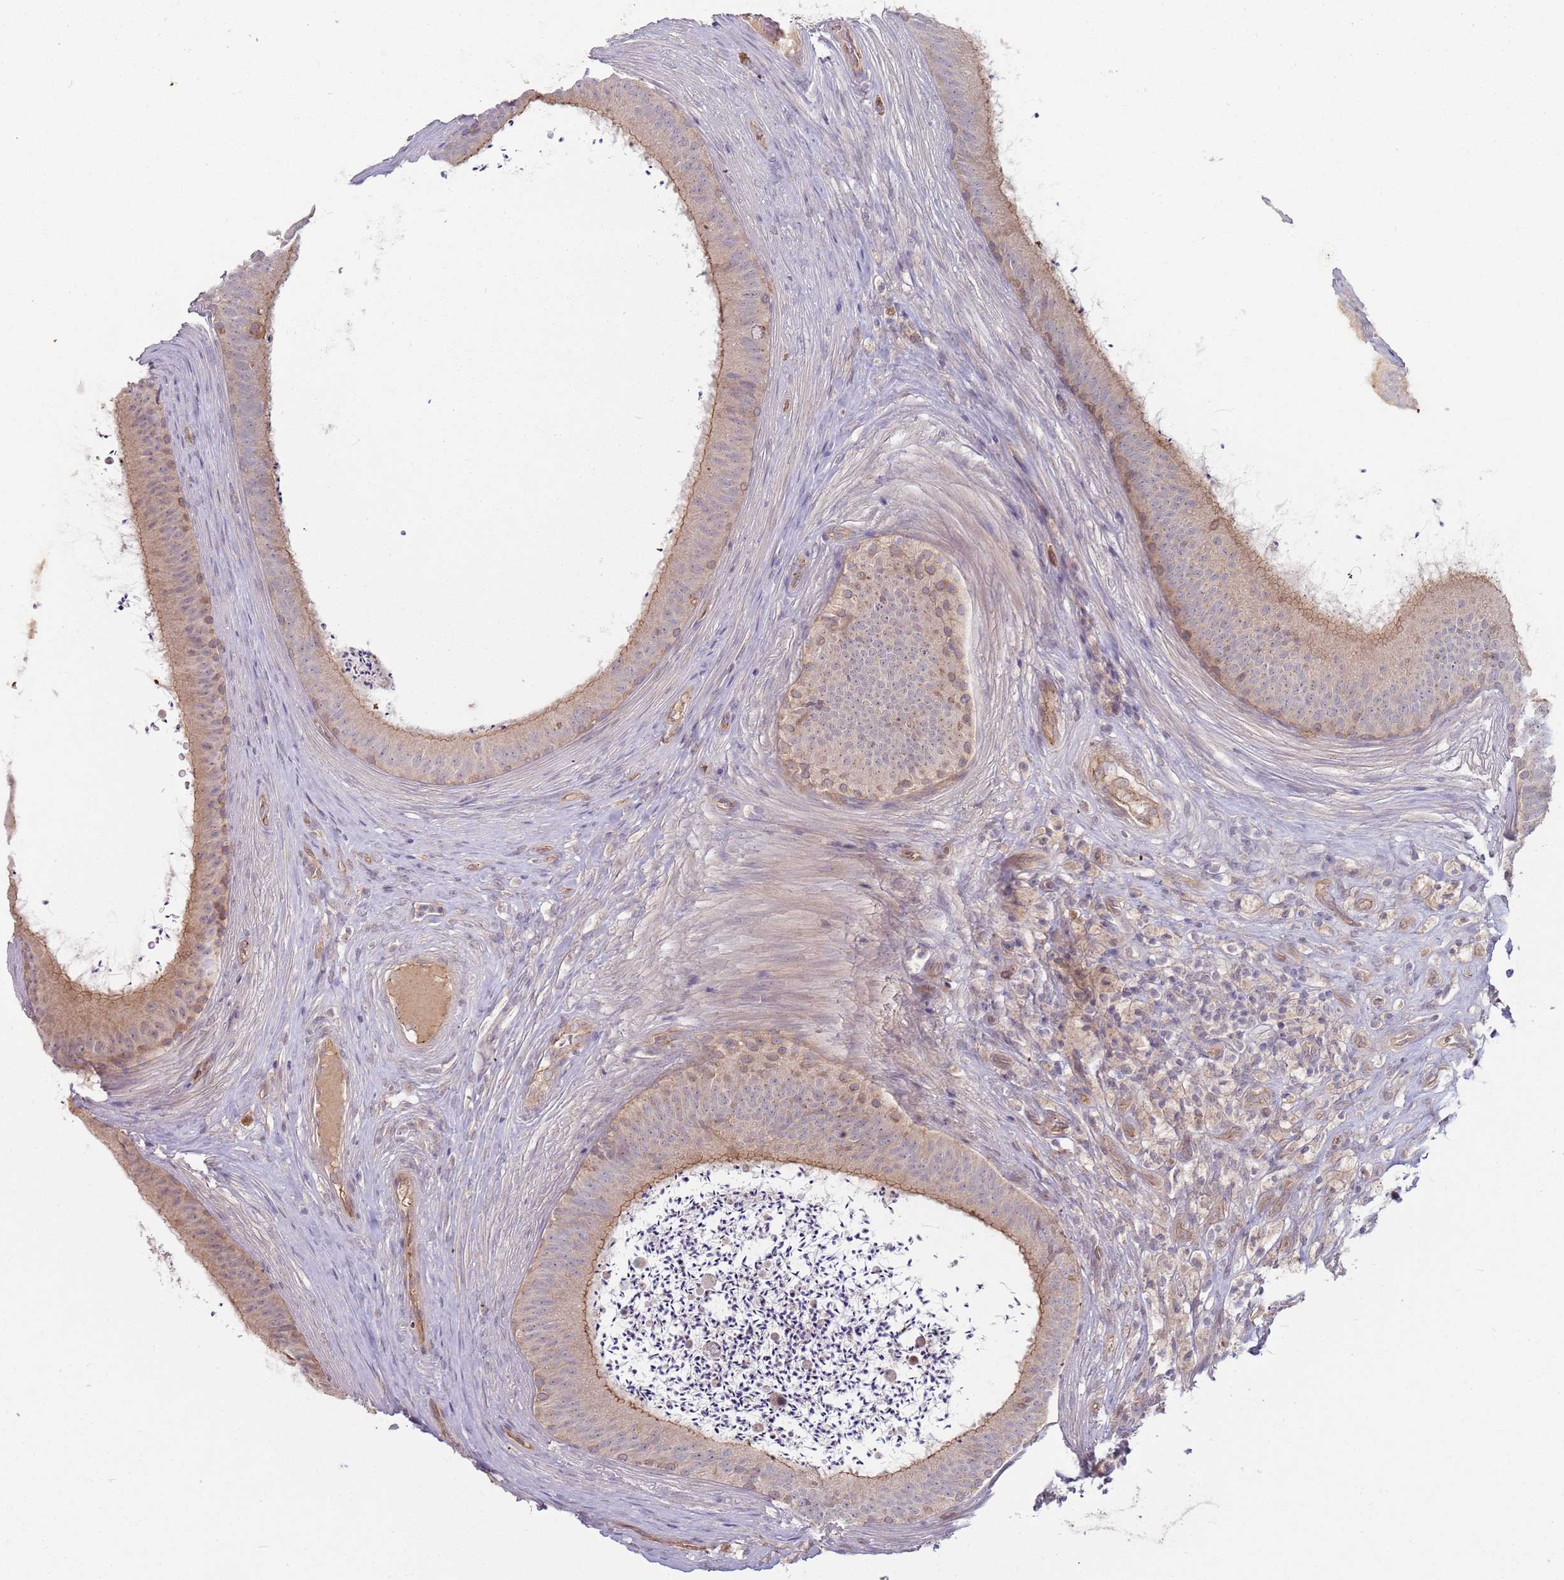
{"staining": {"intensity": "moderate", "quantity": "25%-75%", "location": "cytoplasmic/membranous"}, "tissue": "epididymis", "cell_type": "Glandular cells", "image_type": "normal", "snomed": [{"axis": "morphology", "description": "Normal tissue, NOS"}, {"axis": "topography", "description": "Testis"}, {"axis": "topography", "description": "Epididymis"}], "caption": "Moderate cytoplasmic/membranous protein positivity is present in approximately 25%-75% of glandular cells in epididymis.", "gene": "SAV1", "patient": {"sex": "male", "age": 41}}